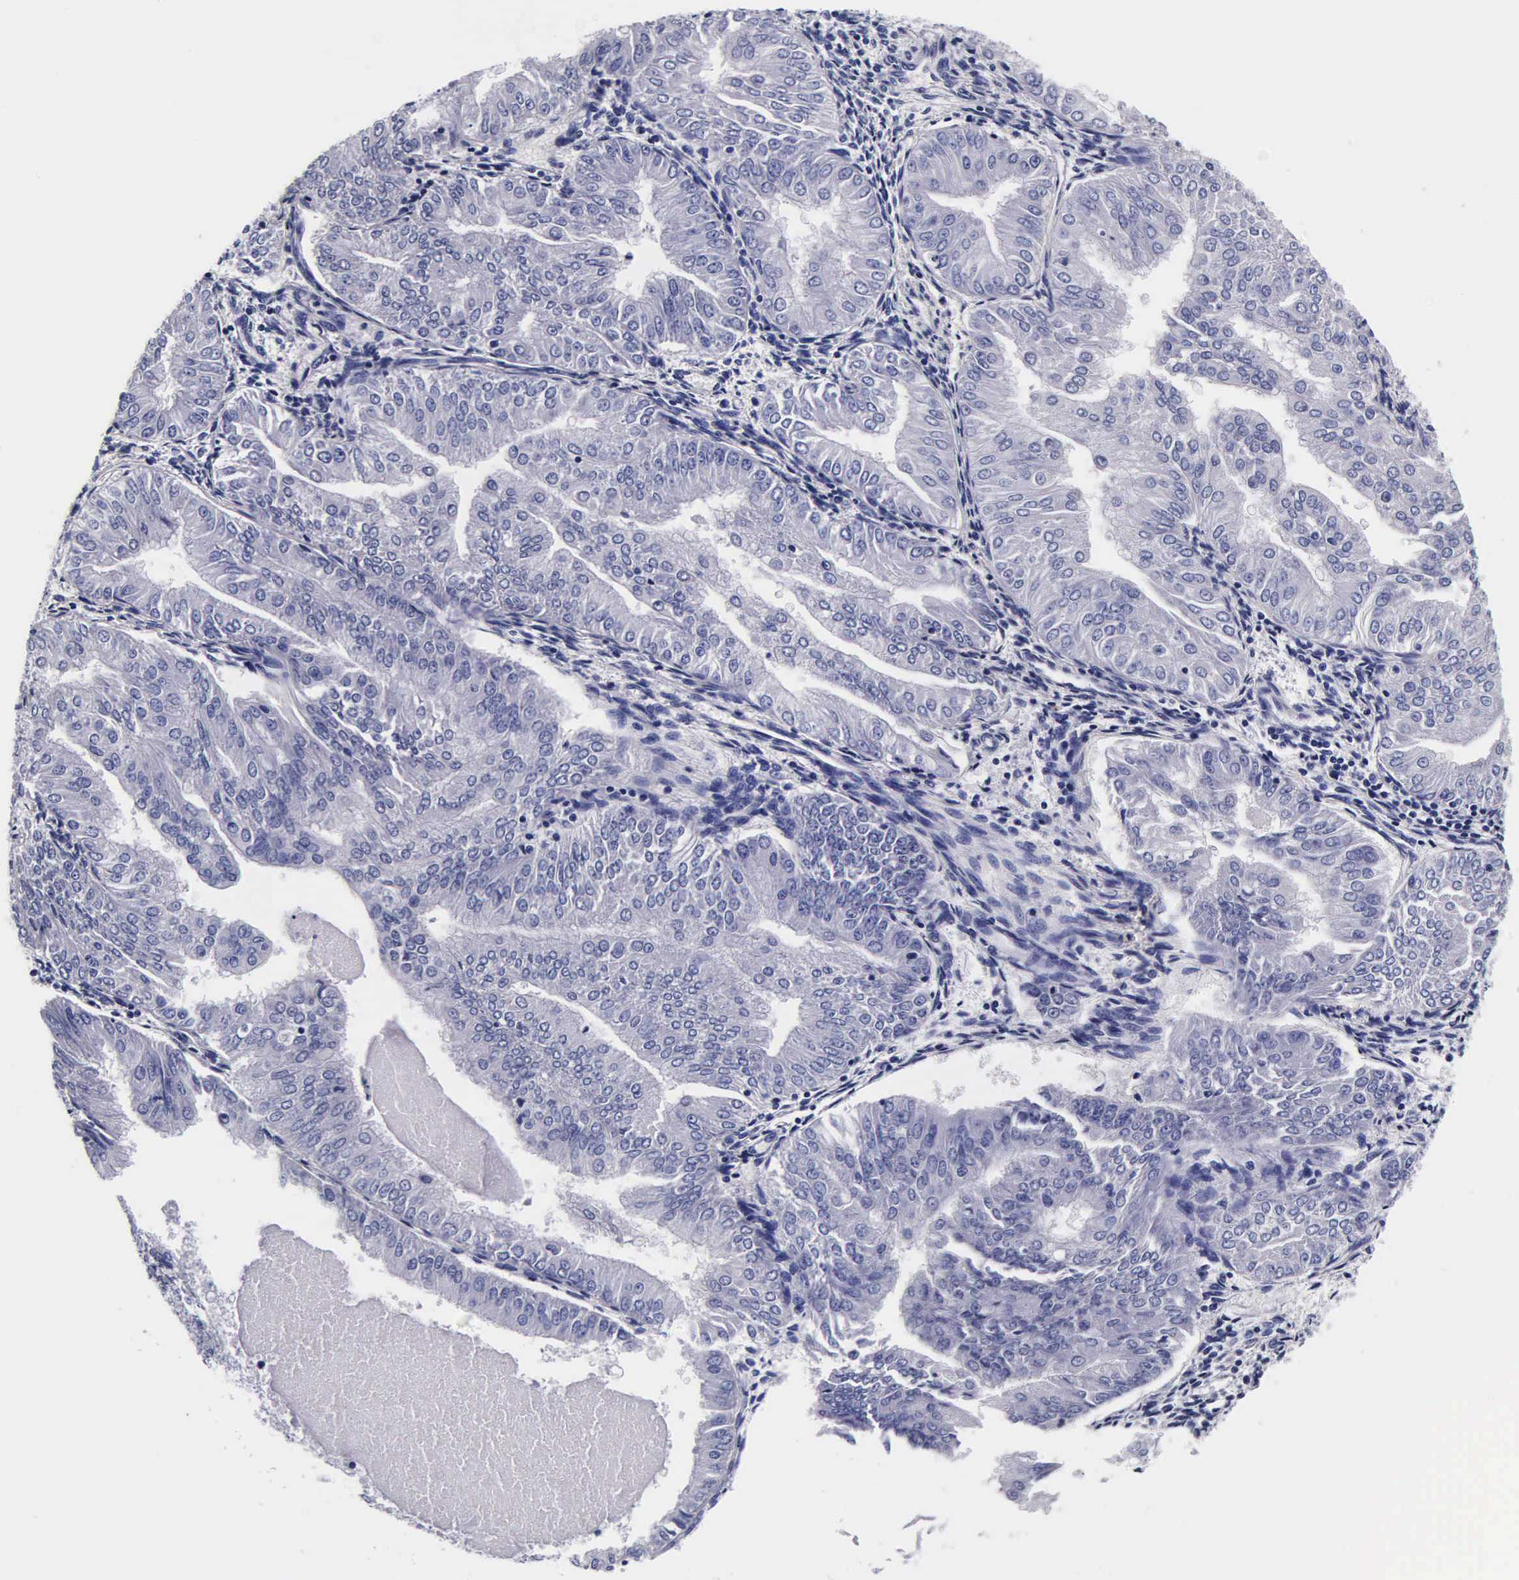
{"staining": {"intensity": "negative", "quantity": "none", "location": "none"}, "tissue": "endometrial cancer", "cell_type": "Tumor cells", "image_type": "cancer", "snomed": [{"axis": "morphology", "description": "Adenocarcinoma, NOS"}, {"axis": "topography", "description": "Endometrium"}], "caption": "Immunohistochemical staining of endometrial cancer reveals no significant positivity in tumor cells.", "gene": "IAPP", "patient": {"sex": "female", "age": 53}}